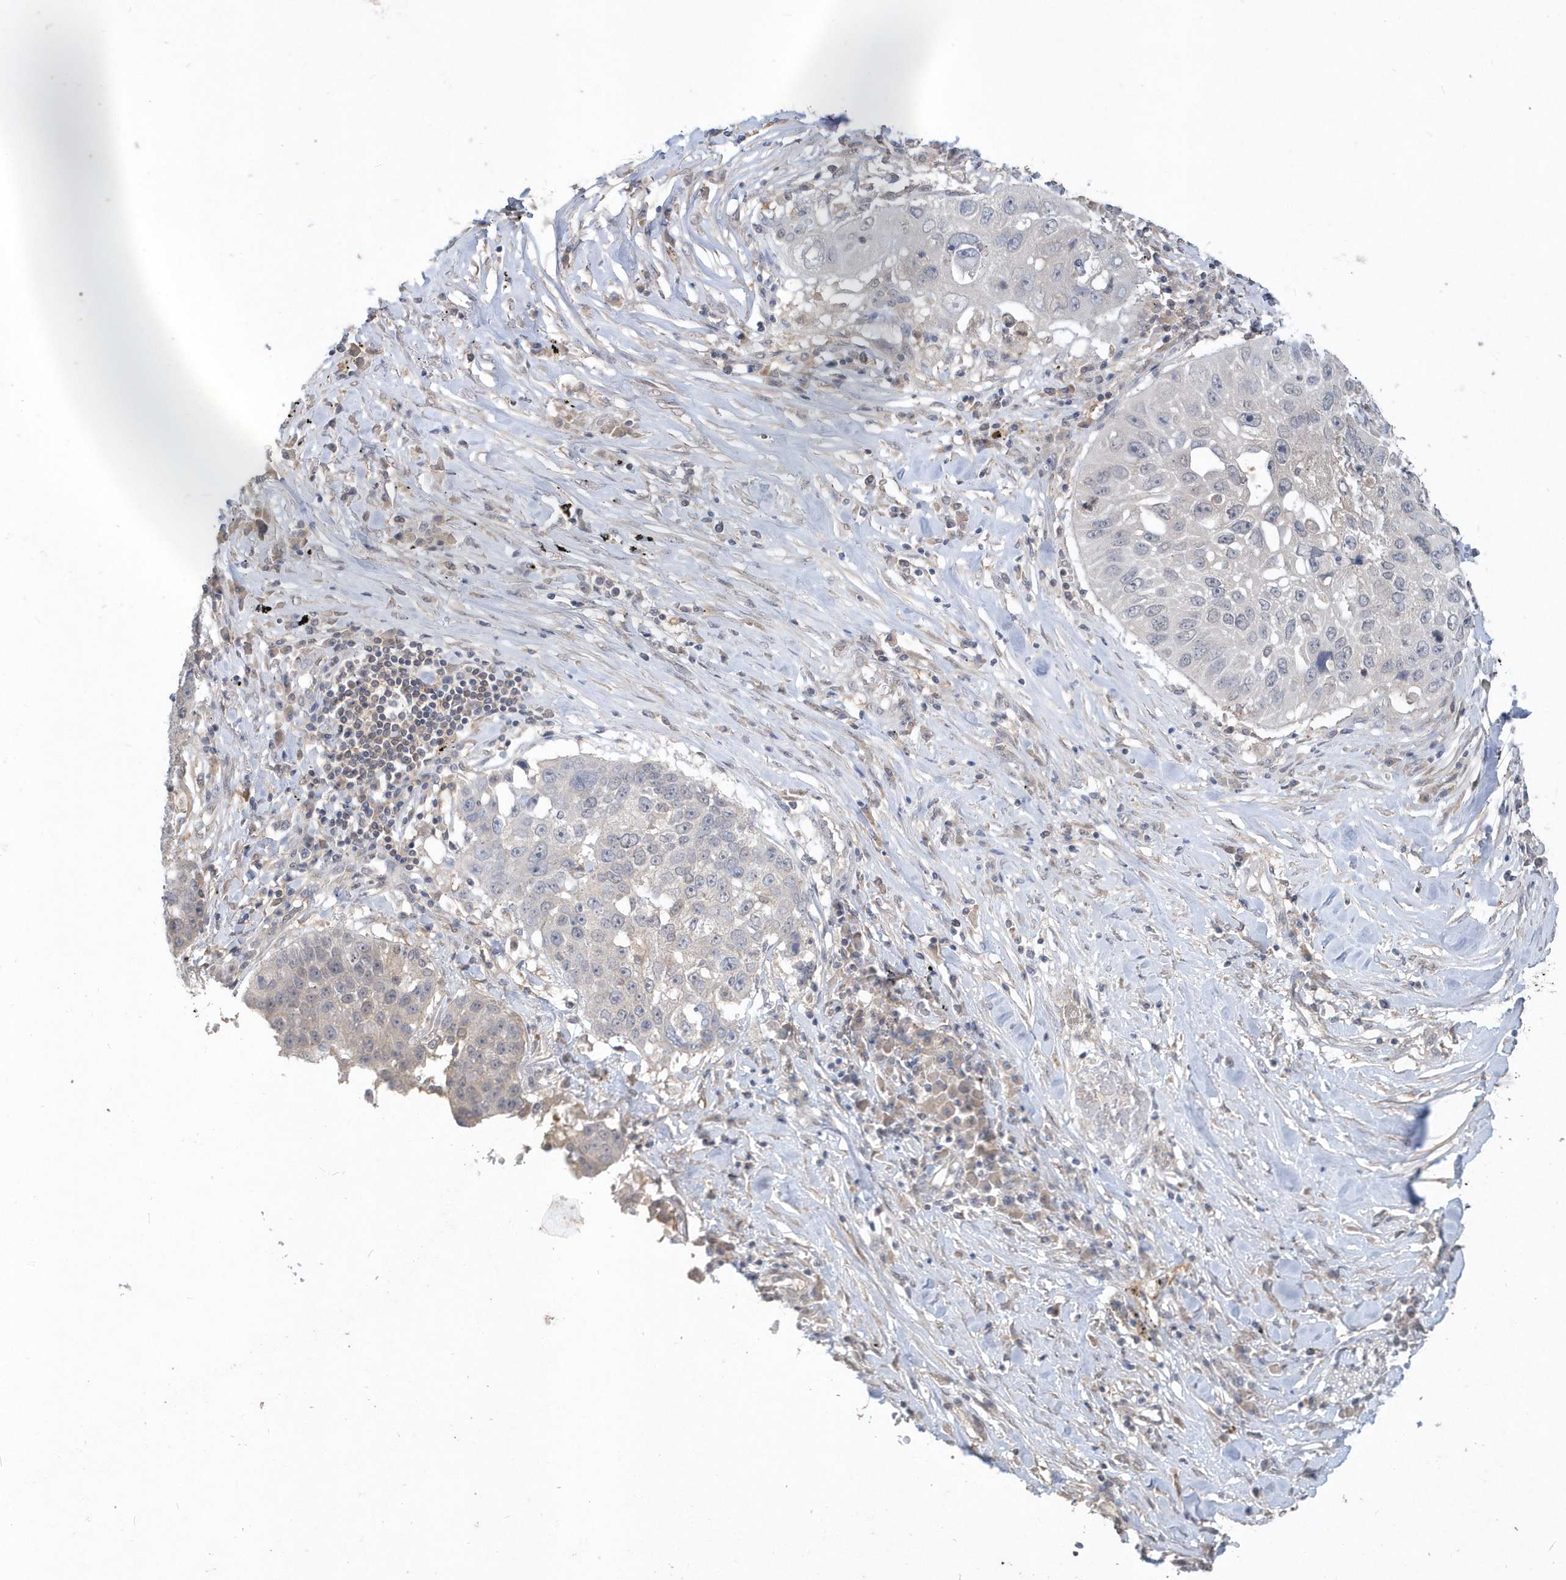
{"staining": {"intensity": "negative", "quantity": "none", "location": "none"}, "tissue": "lung cancer", "cell_type": "Tumor cells", "image_type": "cancer", "snomed": [{"axis": "morphology", "description": "Squamous cell carcinoma, NOS"}, {"axis": "topography", "description": "Lung"}], "caption": "Immunohistochemistry of lung squamous cell carcinoma reveals no expression in tumor cells.", "gene": "AKR7A2", "patient": {"sex": "male", "age": 61}}